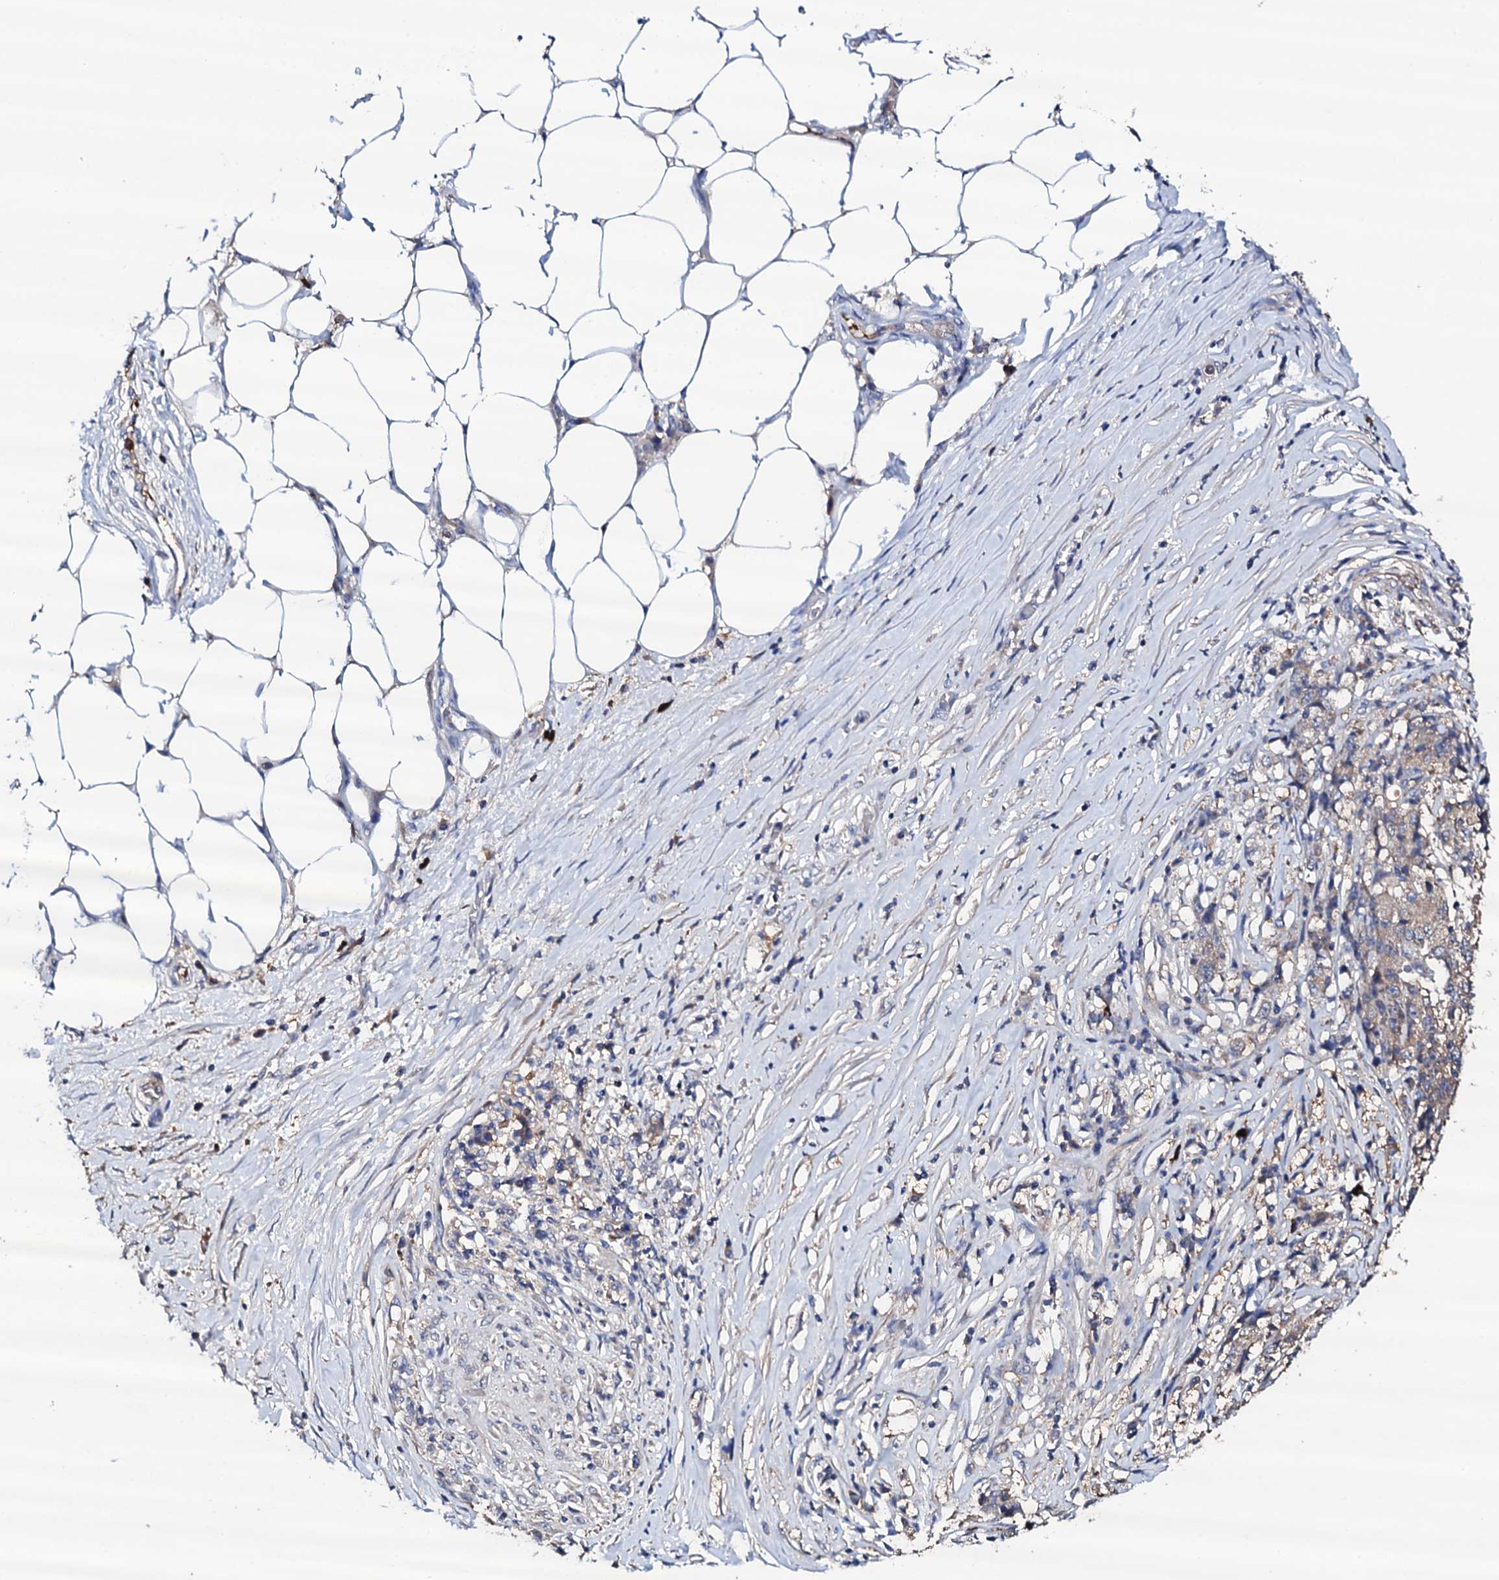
{"staining": {"intensity": "weak", "quantity": "<25%", "location": "cytoplasmic/membranous"}, "tissue": "stomach cancer", "cell_type": "Tumor cells", "image_type": "cancer", "snomed": [{"axis": "morphology", "description": "Adenocarcinoma, NOS"}, {"axis": "topography", "description": "Stomach"}], "caption": "A high-resolution histopathology image shows IHC staining of stomach cancer (adenocarcinoma), which demonstrates no significant staining in tumor cells.", "gene": "TCAF2", "patient": {"sex": "male", "age": 59}}